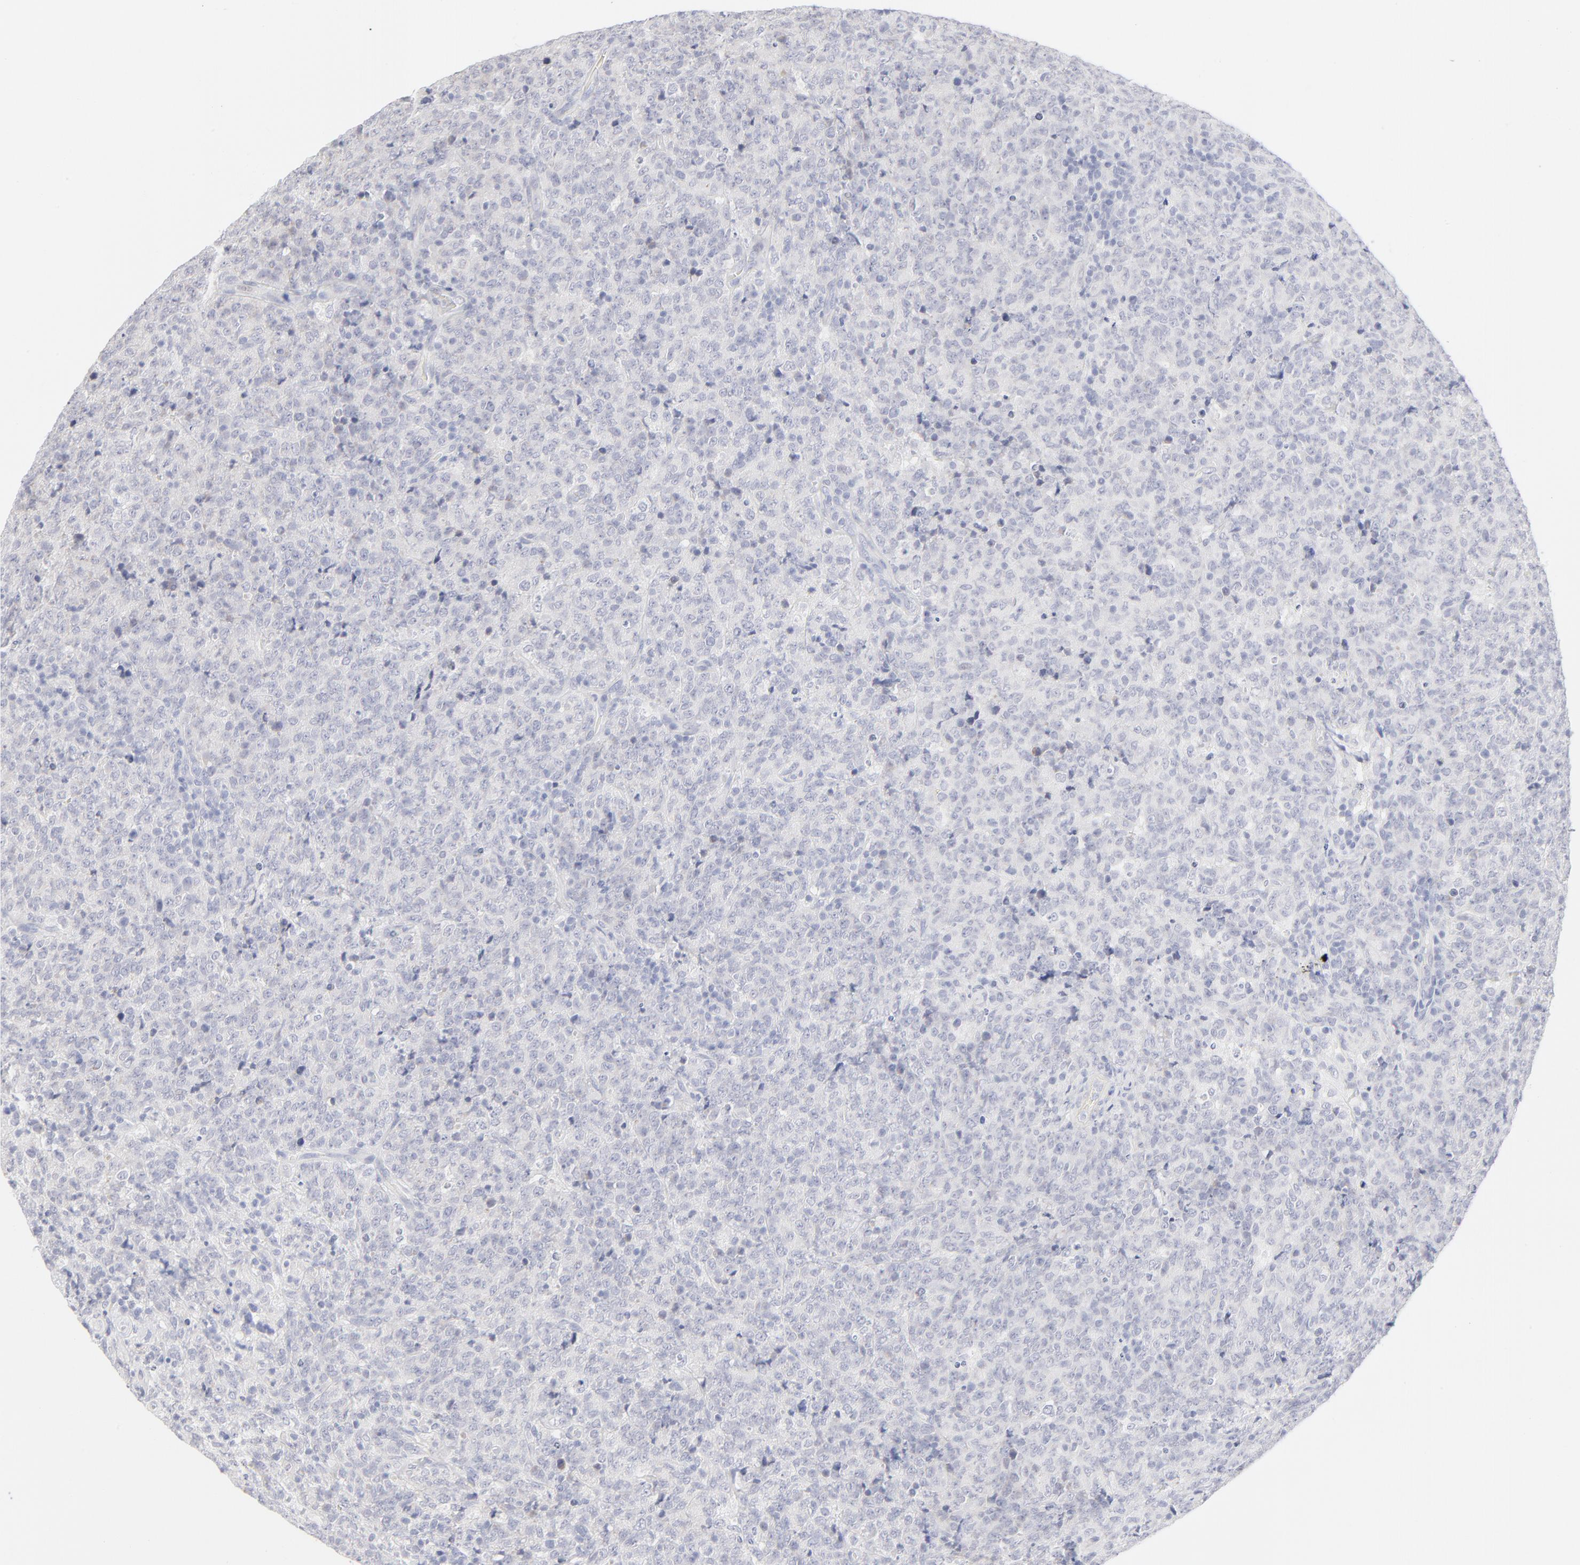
{"staining": {"intensity": "negative", "quantity": "none", "location": "none"}, "tissue": "lymphoma", "cell_type": "Tumor cells", "image_type": "cancer", "snomed": [{"axis": "morphology", "description": "Malignant lymphoma, non-Hodgkin's type, High grade"}, {"axis": "topography", "description": "Tonsil"}], "caption": "The micrograph demonstrates no significant positivity in tumor cells of high-grade malignant lymphoma, non-Hodgkin's type.", "gene": "NPNT", "patient": {"sex": "female", "age": 36}}